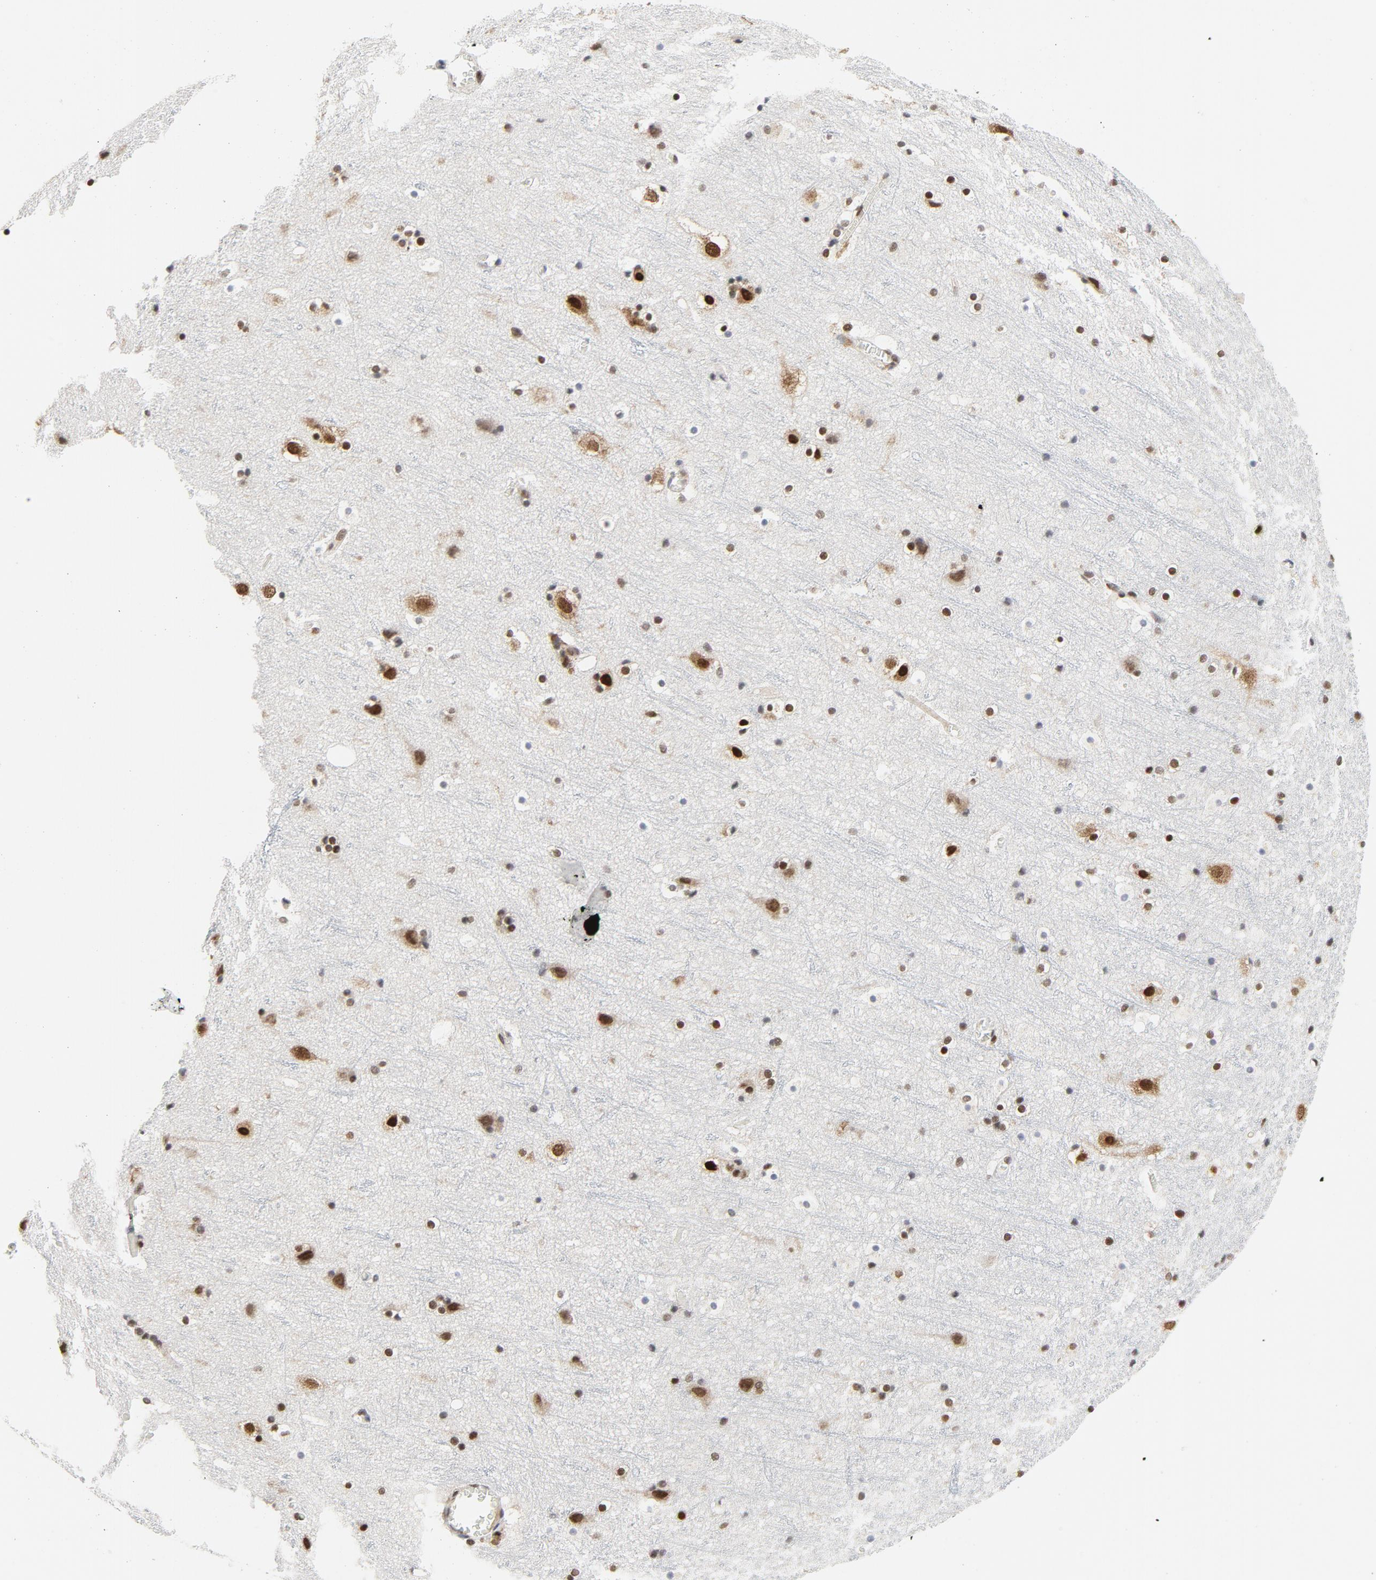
{"staining": {"intensity": "weak", "quantity": ">75%", "location": "nuclear"}, "tissue": "cerebral cortex", "cell_type": "Endothelial cells", "image_type": "normal", "snomed": [{"axis": "morphology", "description": "Normal tissue, NOS"}, {"axis": "topography", "description": "Cerebral cortex"}], "caption": "Weak nuclear protein expression is seen in about >75% of endothelial cells in cerebral cortex. The staining was performed using DAB, with brown indicating positive protein expression. Nuclei are stained blue with hematoxylin.", "gene": "ERCC1", "patient": {"sex": "male", "age": 45}}